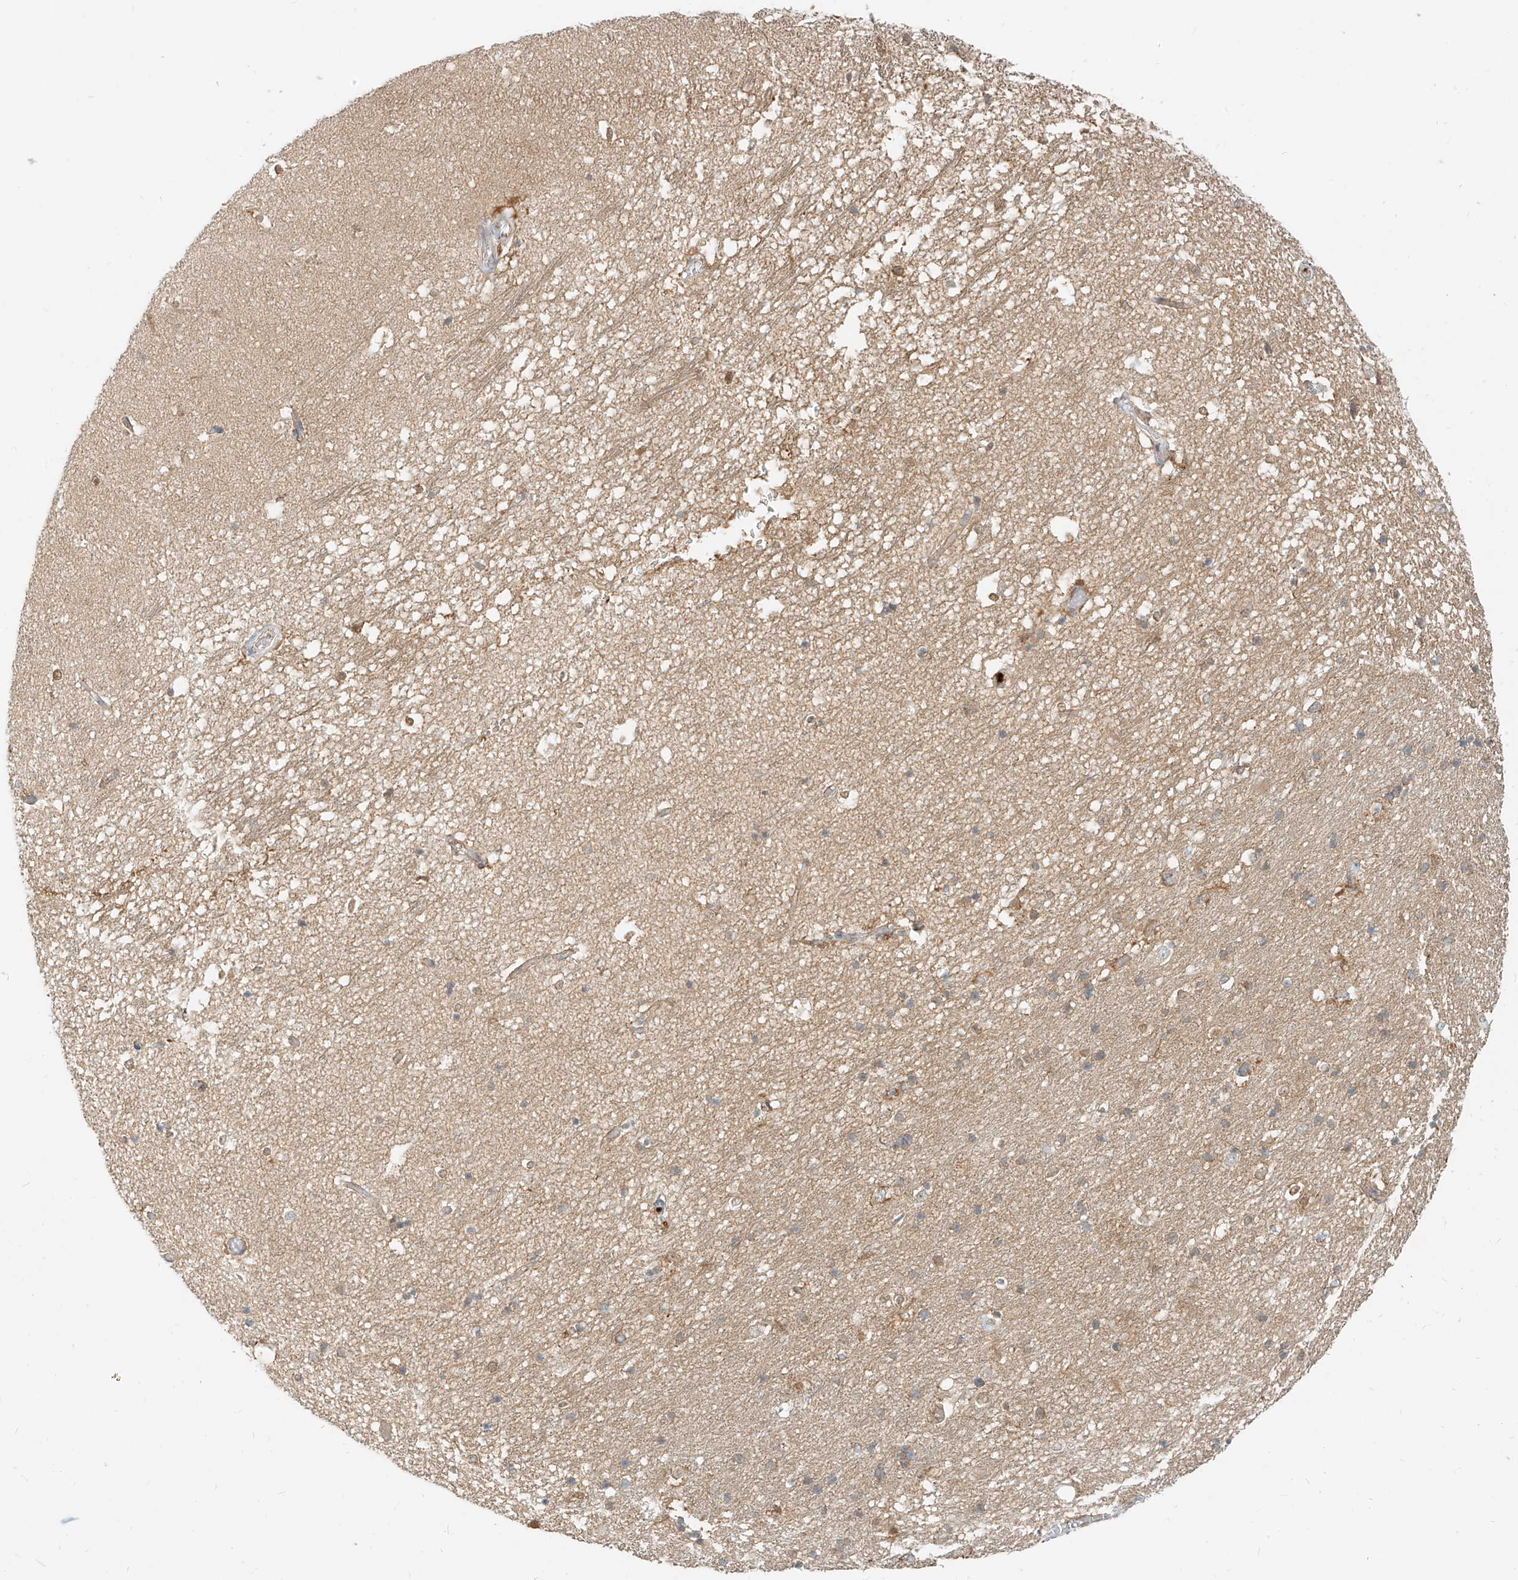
{"staining": {"intensity": "weak", "quantity": "<25%", "location": "cytoplasmic/membranous"}, "tissue": "hippocampus", "cell_type": "Glial cells", "image_type": "normal", "snomed": [{"axis": "morphology", "description": "Normal tissue, NOS"}, {"axis": "topography", "description": "Hippocampus"}], "caption": "Normal hippocampus was stained to show a protein in brown. There is no significant expression in glial cells. (Immunohistochemistry, brightfield microscopy, high magnification).", "gene": "PGD", "patient": {"sex": "male", "age": 45}}